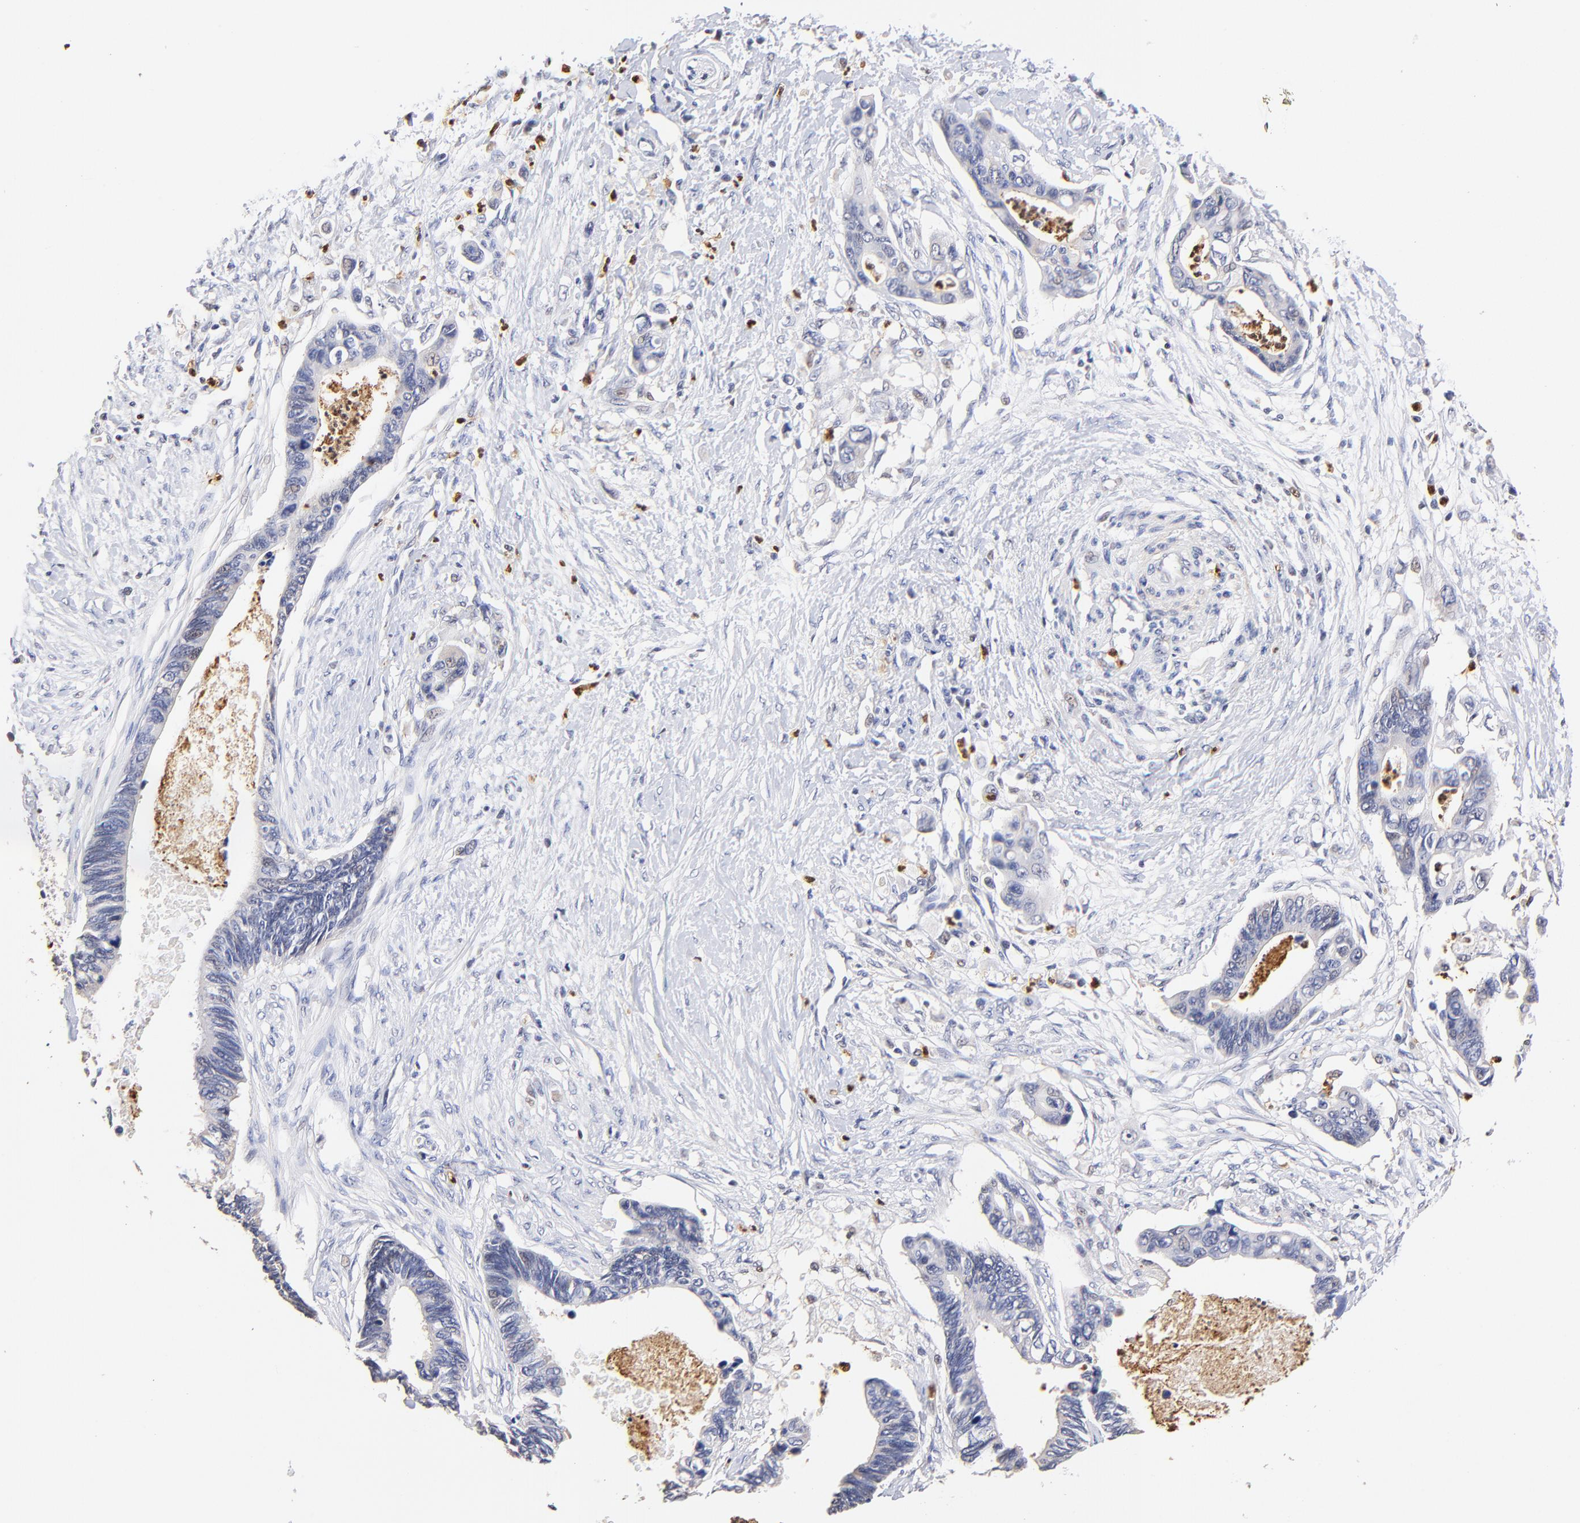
{"staining": {"intensity": "negative", "quantity": "none", "location": "none"}, "tissue": "pancreatic cancer", "cell_type": "Tumor cells", "image_type": "cancer", "snomed": [{"axis": "morphology", "description": "Adenocarcinoma, NOS"}, {"axis": "topography", "description": "Pancreas"}], "caption": "Immunohistochemistry histopathology image of neoplastic tissue: human pancreatic adenocarcinoma stained with DAB shows no significant protein staining in tumor cells. Brightfield microscopy of IHC stained with DAB (3,3'-diaminobenzidine) (brown) and hematoxylin (blue), captured at high magnification.", "gene": "BBOF1", "patient": {"sex": "female", "age": 70}}